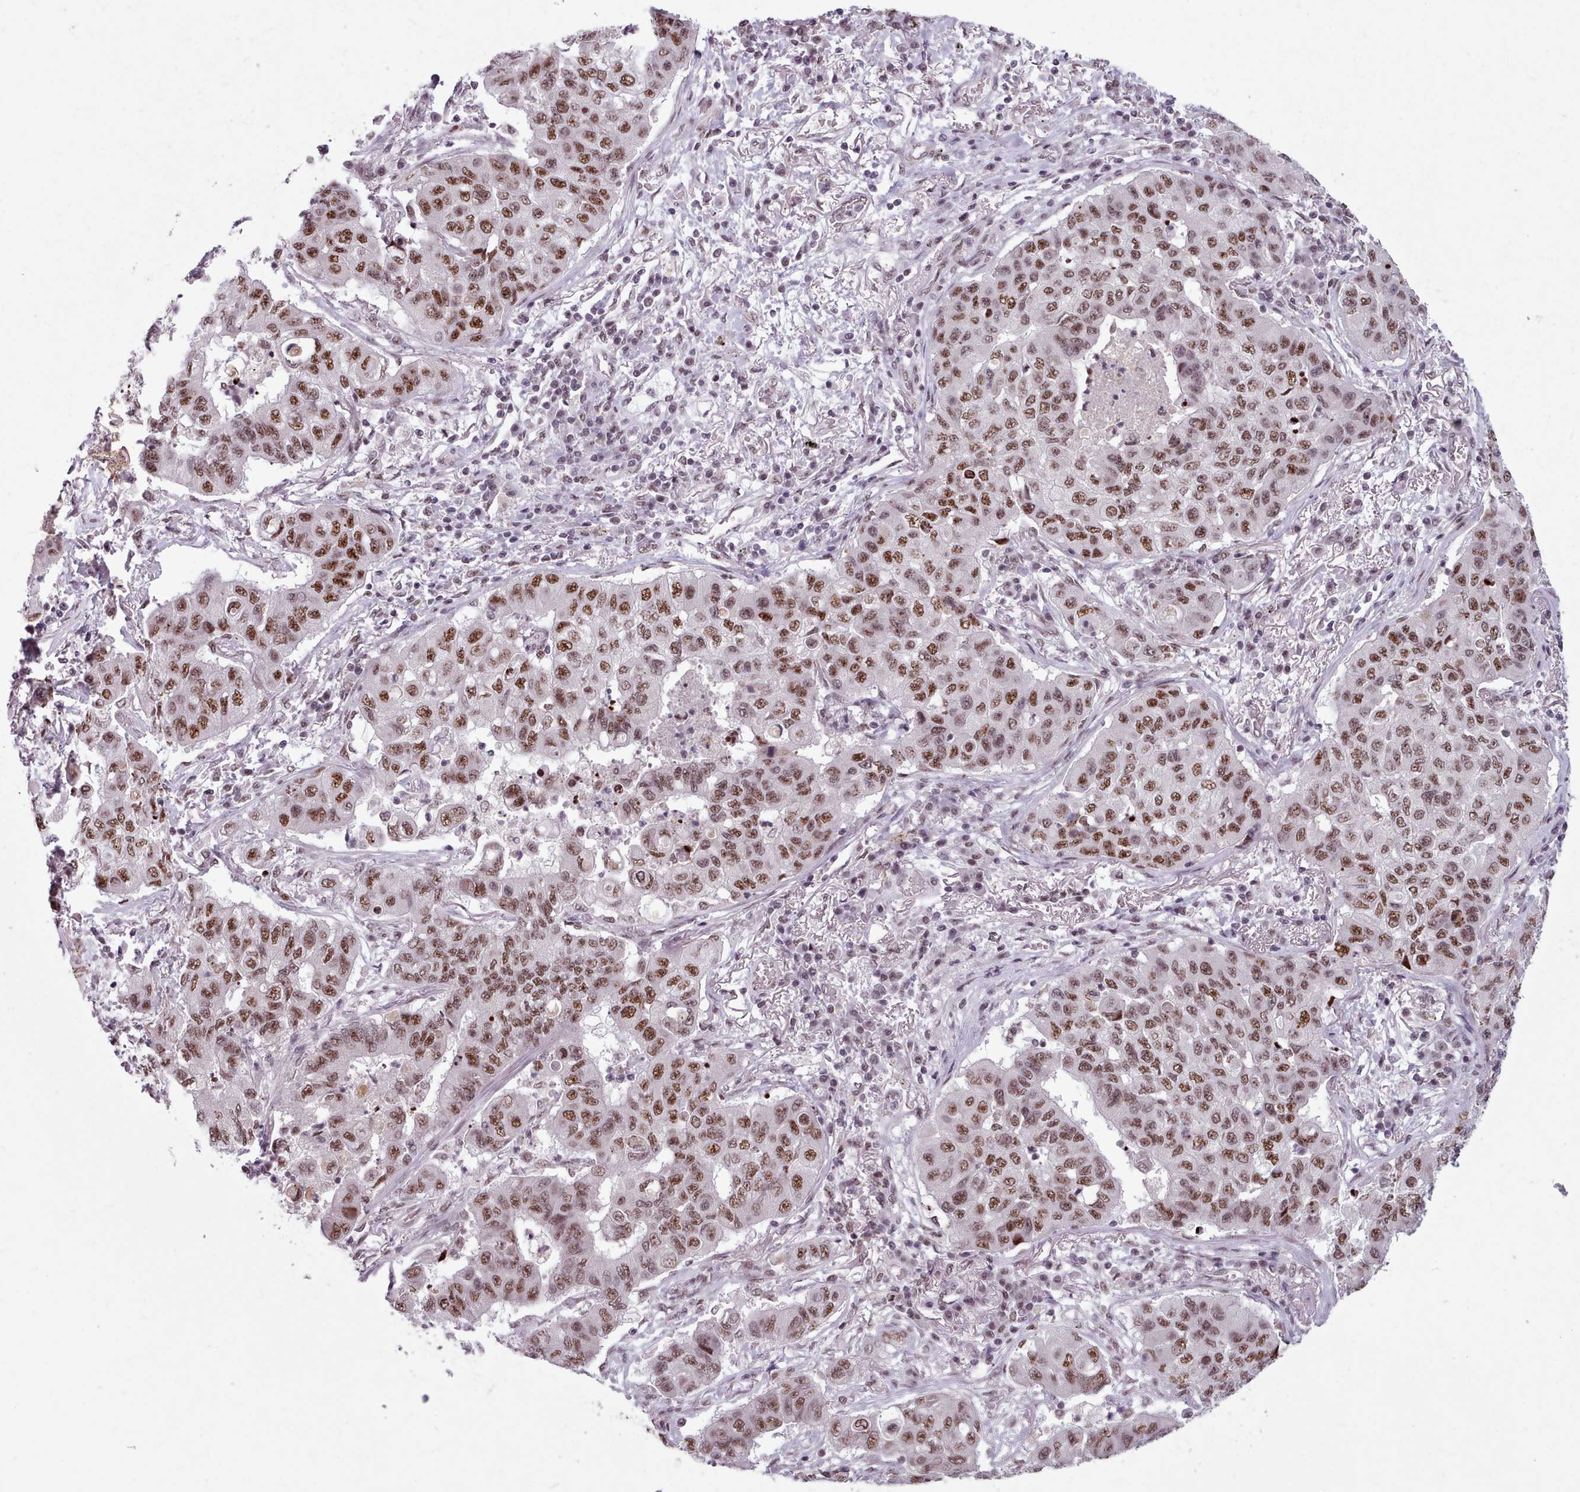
{"staining": {"intensity": "moderate", "quantity": ">75%", "location": "nuclear"}, "tissue": "lung cancer", "cell_type": "Tumor cells", "image_type": "cancer", "snomed": [{"axis": "morphology", "description": "Squamous cell carcinoma, NOS"}, {"axis": "topography", "description": "Lung"}], "caption": "A photomicrograph of lung cancer stained for a protein demonstrates moderate nuclear brown staining in tumor cells. Nuclei are stained in blue.", "gene": "SRRM1", "patient": {"sex": "male", "age": 74}}